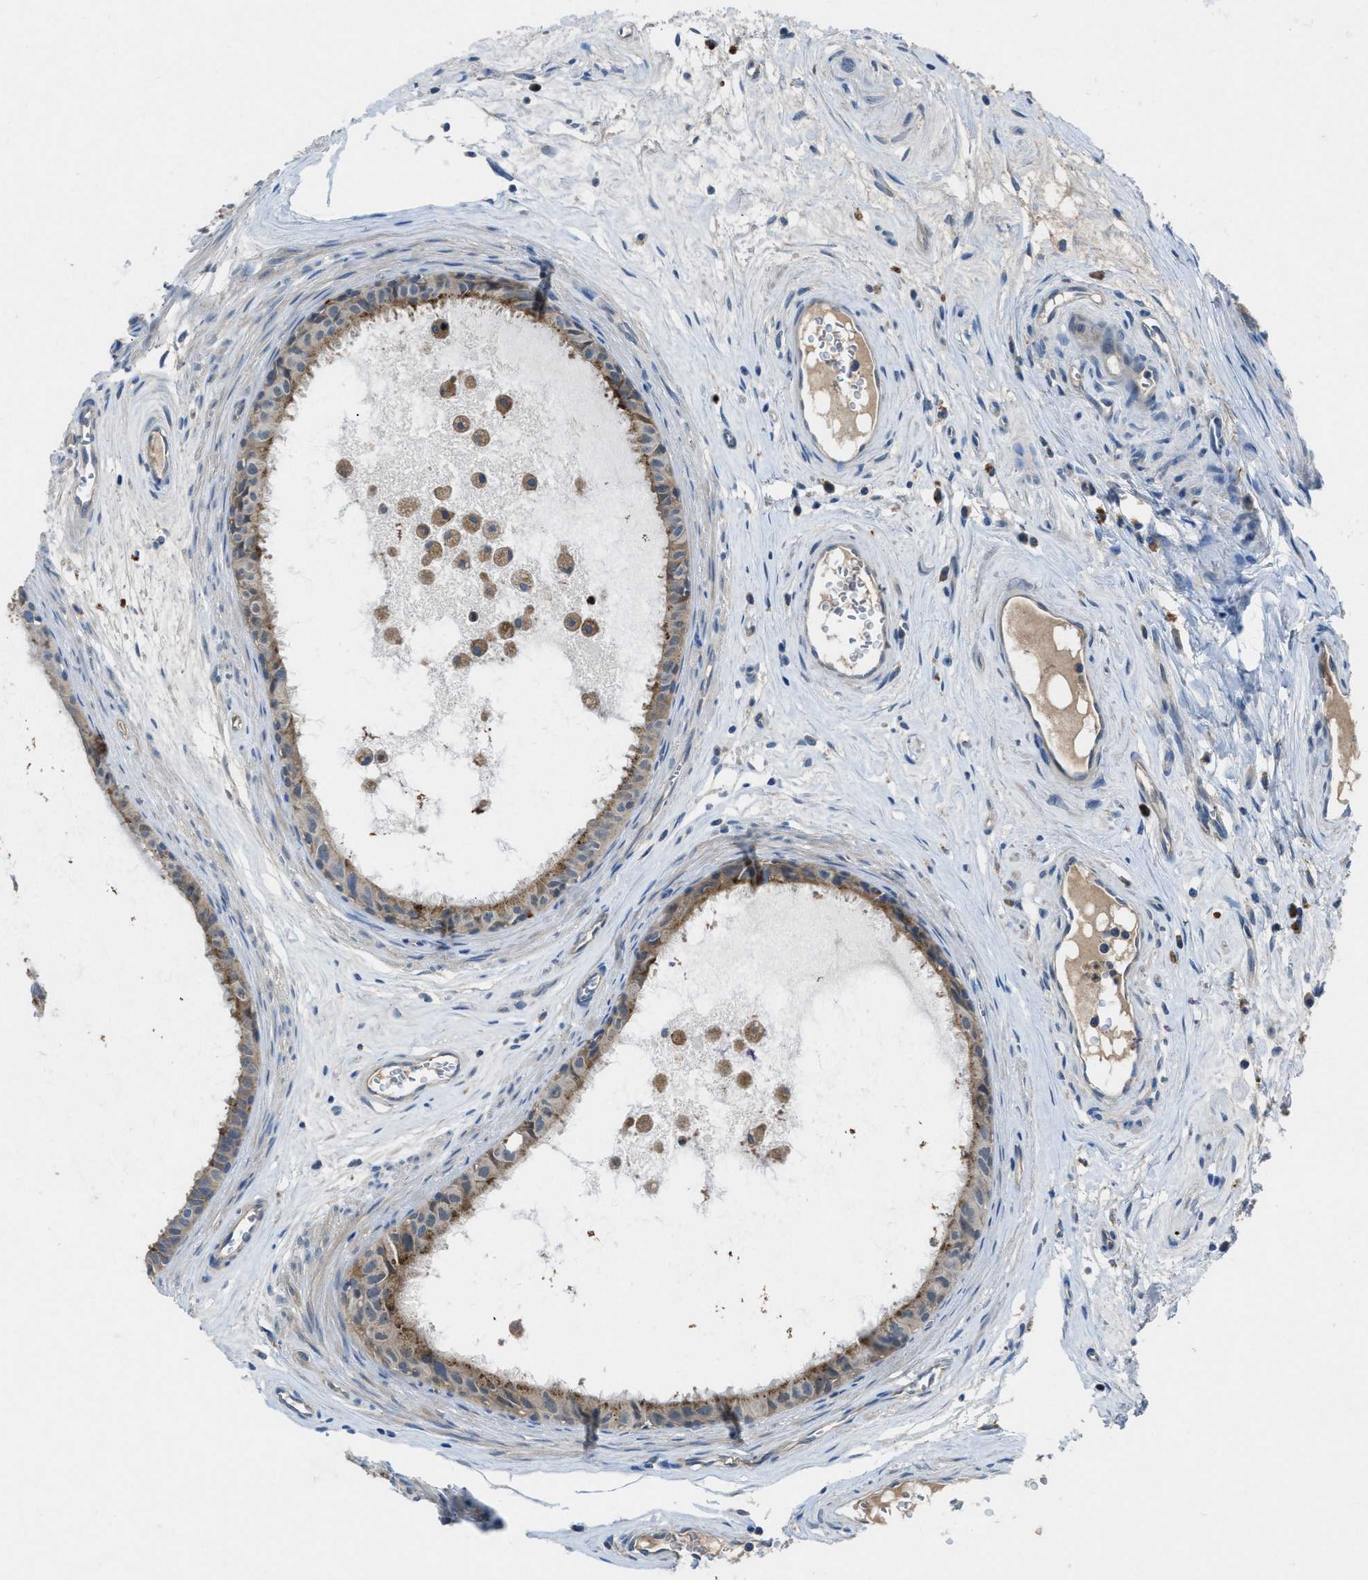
{"staining": {"intensity": "weak", "quantity": ">75%", "location": "cytoplasmic/membranous"}, "tissue": "epididymis", "cell_type": "Glandular cells", "image_type": "normal", "snomed": [{"axis": "morphology", "description": "Normal tissue, NOS"}, {"axis": "morphology", "description": "Inflammation, NOS"}, {"axis": "topography", "description": "Epididymis"}], "caption": "A micrograph showing weak cytoplasmic/membranous expression in approximately >75% of glandular cells in benign epididymis, as visualized by brown immunohistochemical staining.", "gene": "MAP3K20", "patient": {"sex": "male", "age": 85}}